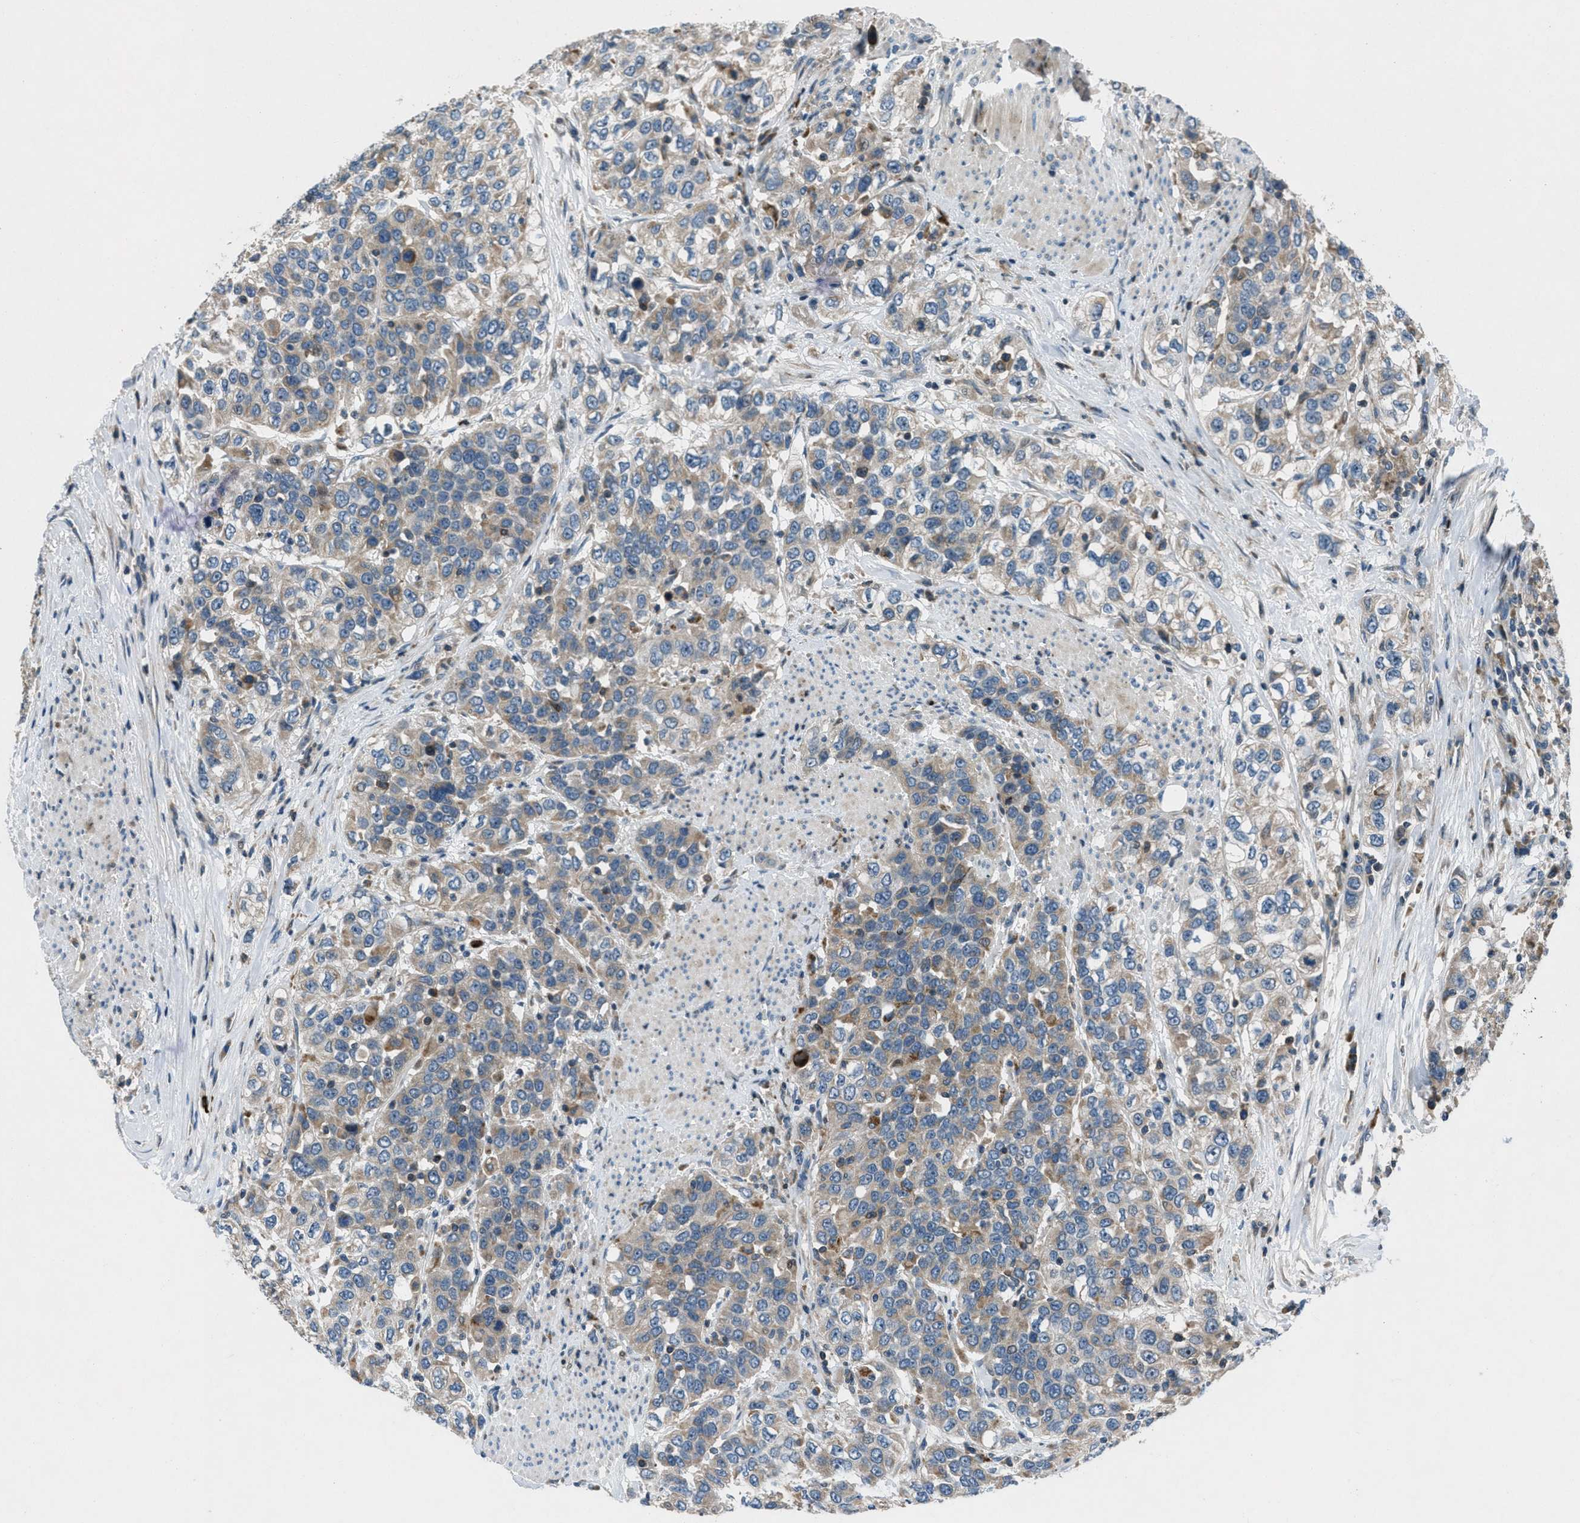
{"staining": {"intensity": "weak", "quantity": "25%-75%", "location": "cytoplasmic/membranous"}, "tissue": "urothelial cancer", "cell_type": "Tumor cells", "image_type": "cancer", "snomed": [{"axis": "morphology", "description": "Urothelial carcinoma, High grade"}, {"axis": "topography", "description": "Urinary bladder"}], "caption": "Tumor cells show low levels of weak cytoplasmic/membranous expression in approximately 25%-75% of cells in human urothelial cancer. Using DAB (brown) and hematoxylin (blue) stains, captured at high magnification using brightfield microscopy.", "gene": "CLEC2D", "patient": {"sex": "female", "age": 80}}